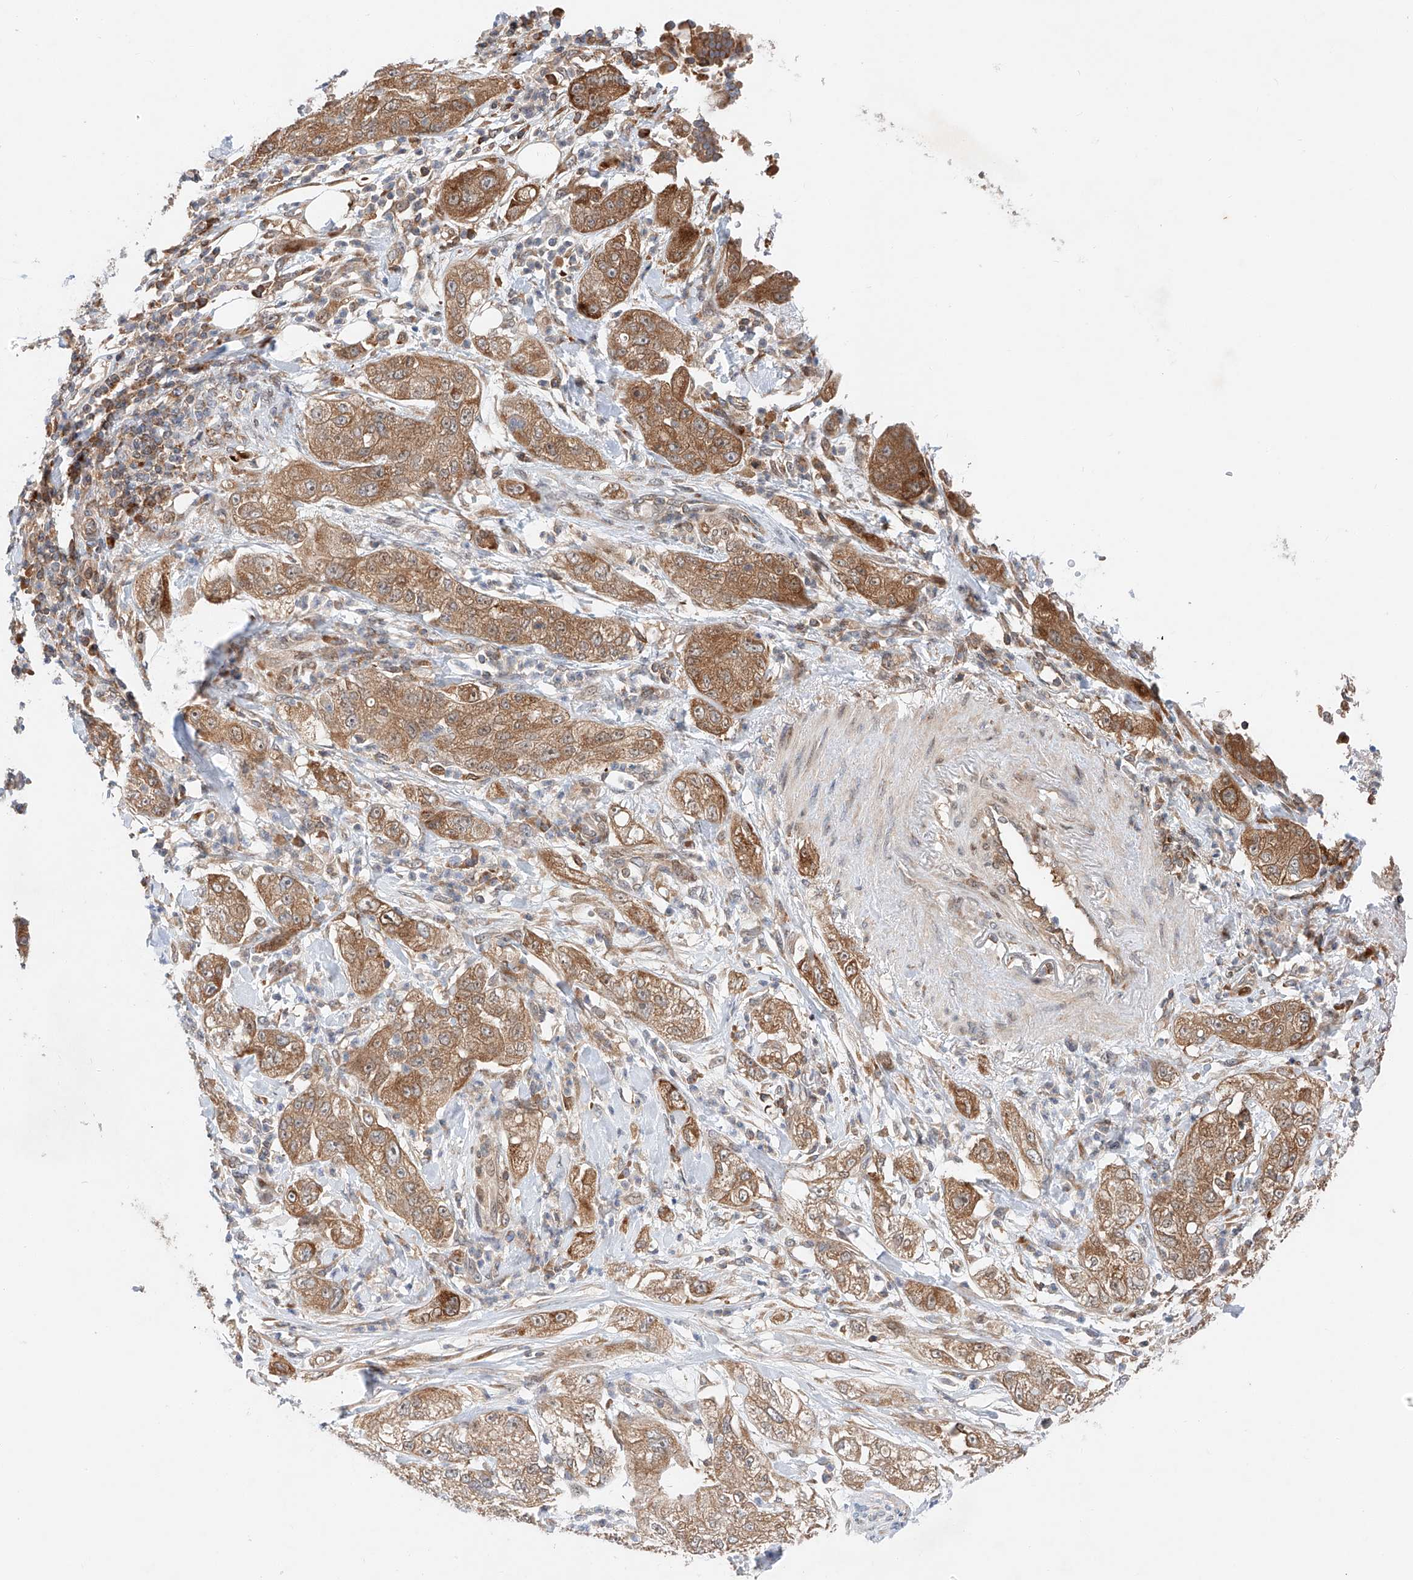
{"staining": {"intensity": "strong", "quantity": ">75%", "location": "cytoplasmic/membranous"}, "tissue": "pancreatic cancer", "cell_type": "Tumor cells", "image_type": "cancer", "snomed": [{"axis": "morphology", "description": "Adenocarcinoma, NOS"}, {"axis": "topography", "description": "Pancreas"}], "caption": "An immunohistochemistry photomicrograph of neoplastic tissue is shown. Protein staining in brown labels strong cytoplasmic/membranous positivity in pancreatic cancer within tumor cells.", "gene": "RUSC1", "patient": {"sex": "female", "age": 78}}